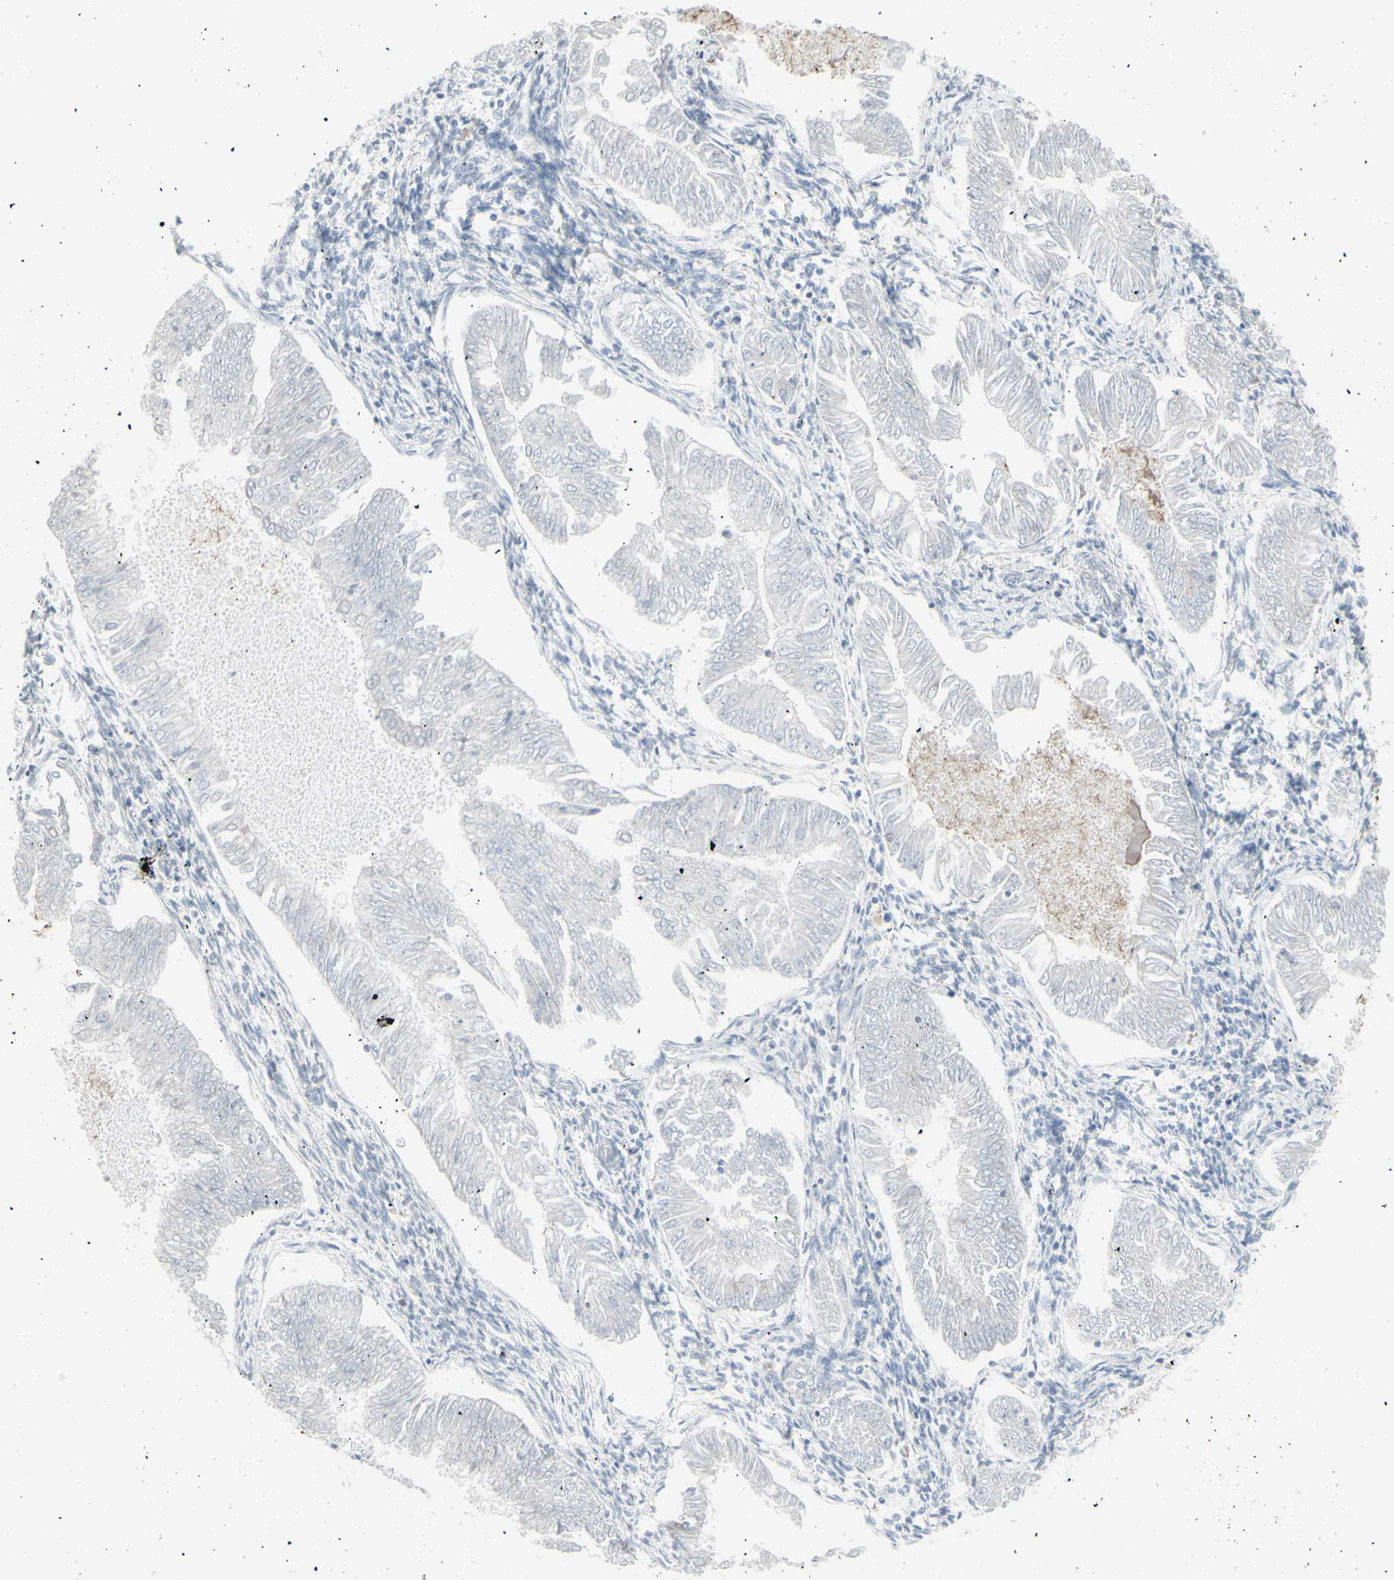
{"staining": {"intensity": "negative", "quantity": "none", "location": "none"}, "tissue": "endometrial cancer", "cell_type": "Tumor cells", "image_type": "cancer", "snomed": [{"axis": "morphology", "description": "Adenocarcinoma, NOS"}, {"axis": "topography", "description": "Endometrium"}], "caption": "The image exhibits no significant positivity in tumor cells of endometrial cancer (adenocarcinoma).", "gene": "YBX2", "patient": {"sex": "female", "age": 53}}